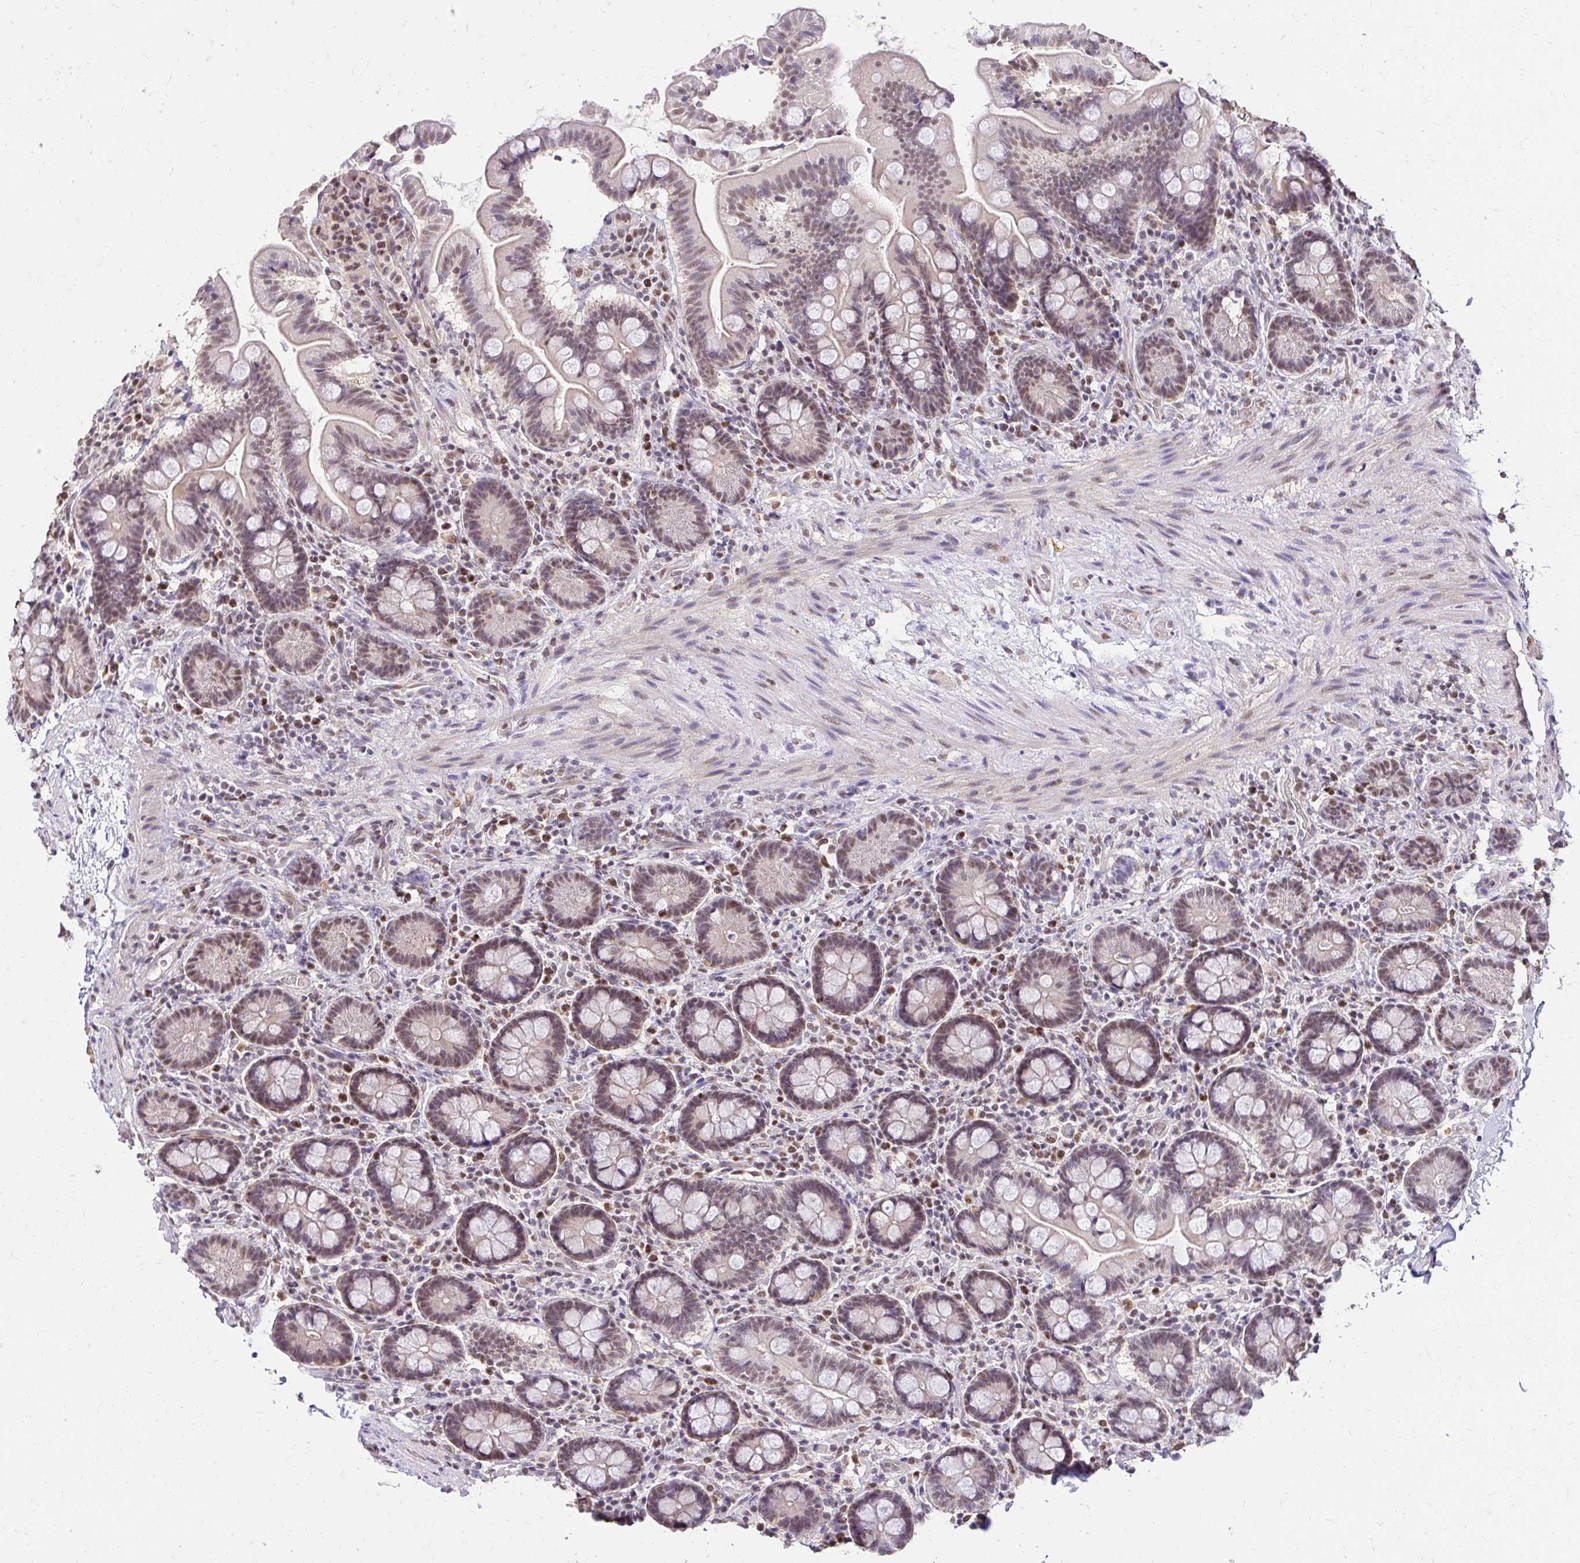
{"staining": {"intensity": "moderate", "quantity": ">75%", "location": "nuclear"}, "tissue": "small intestine", "cell_type": "Glandular cells", "image_type": "normal", "snomed": [{"axis": "morphology", "description": "Normal tissue, NOS"}, {"axis": "topography", "description": "Small intestine"}], "caption": "A brown stain highlights moderate nuclear positivity of a protein in glandular cells of benign small intestine. The staining was performed using DAB (3,3'-diaminobenzidine) to visualize the protein expression in brown, while the nuclei were stained in blue with hematoxylin (Magnification: 20x).", "gene": "RIMS4", "patient": {"sex": "female", "age": 64}}